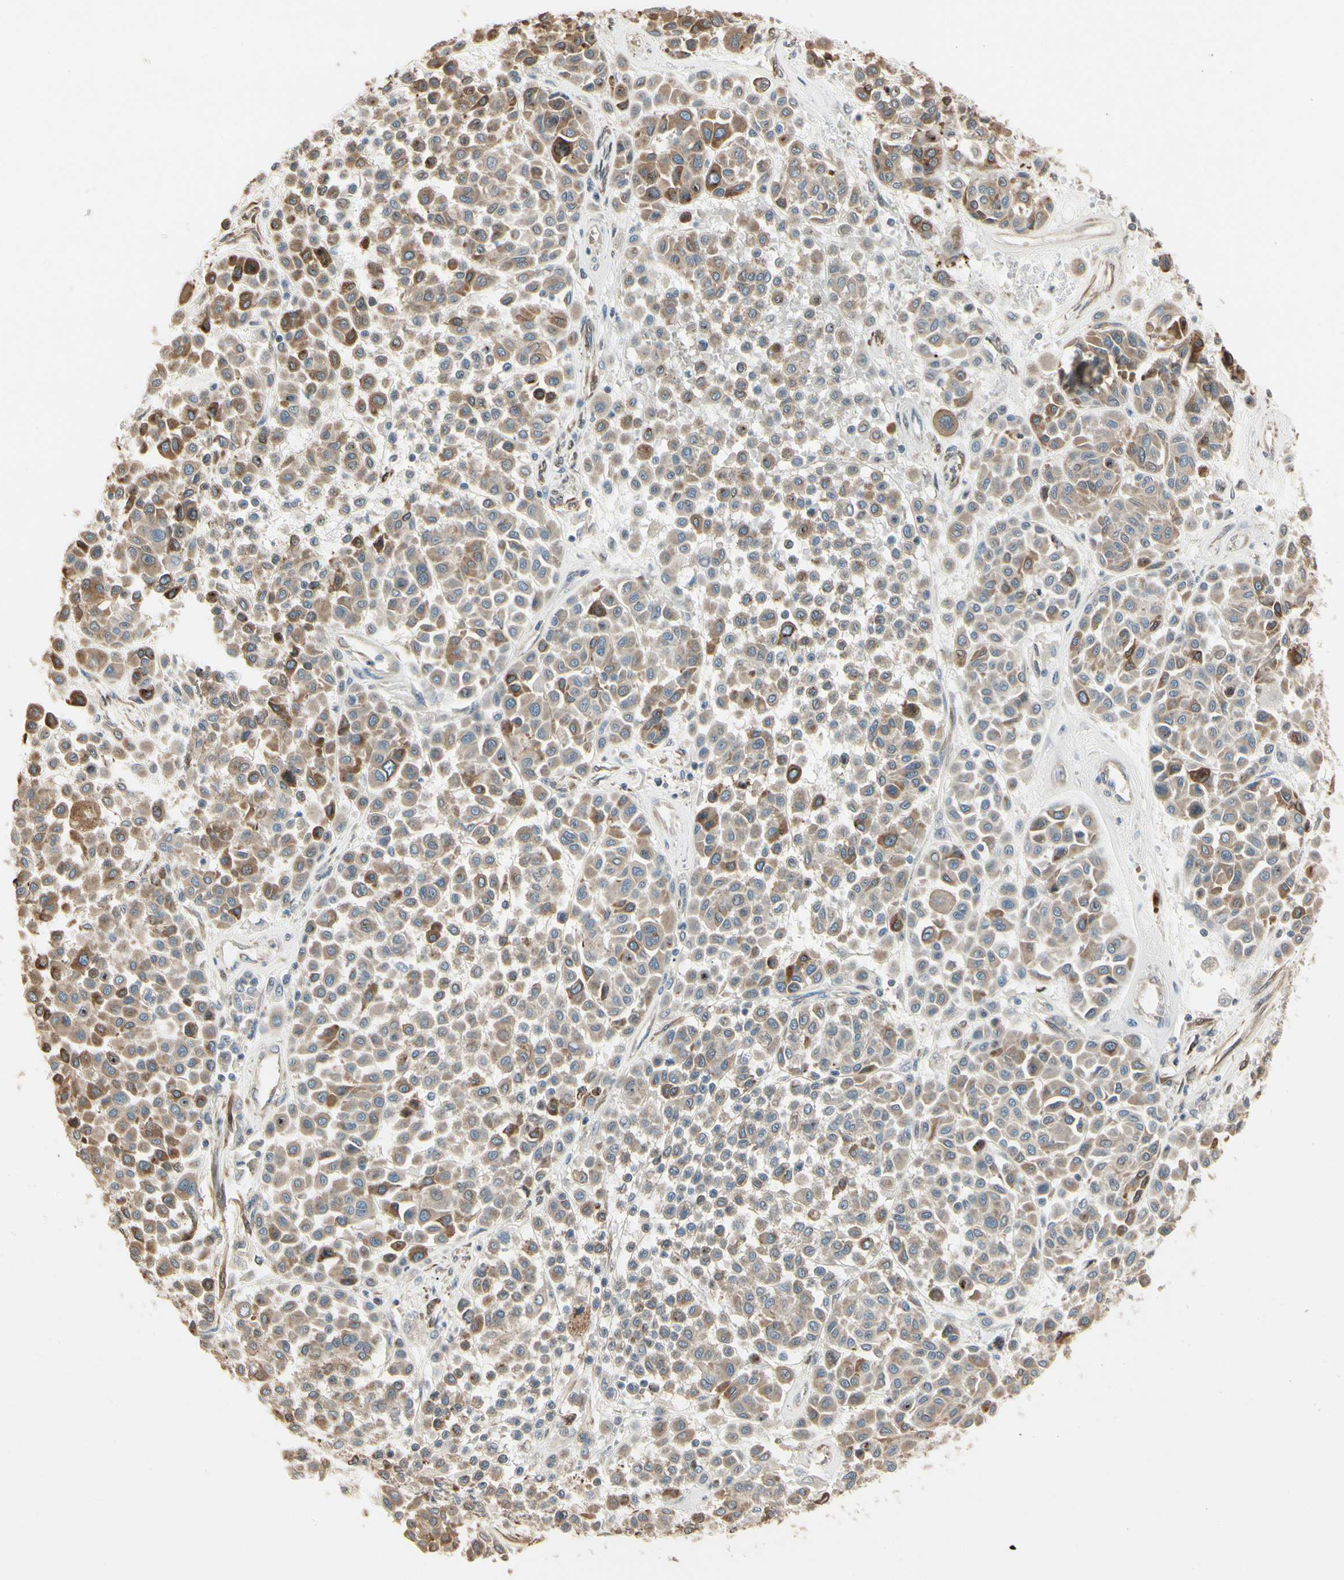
{"staining": {"intensity": "moderate", "quantity": "25%-75%", "location": "cytoplasmic/membranous"}, "tissue": "melanoma", "cell_type": "Tumor cells", "image_type": "cancer", "snomed": [{"axis": "morphology", "description": "Malignant melanoma, Metastatic site"}, {"axis": "topography", "description": "Soft tissue"}], "caption": "This is an image of immunohistochemistry (IHC) staining of malignant melanoma (metastatic site), which shows moderate expression in the cytoplasmic/membranous of tumor cells.", "gene": "NUCB2", "patient": {"sex": "male", "age": 41}}